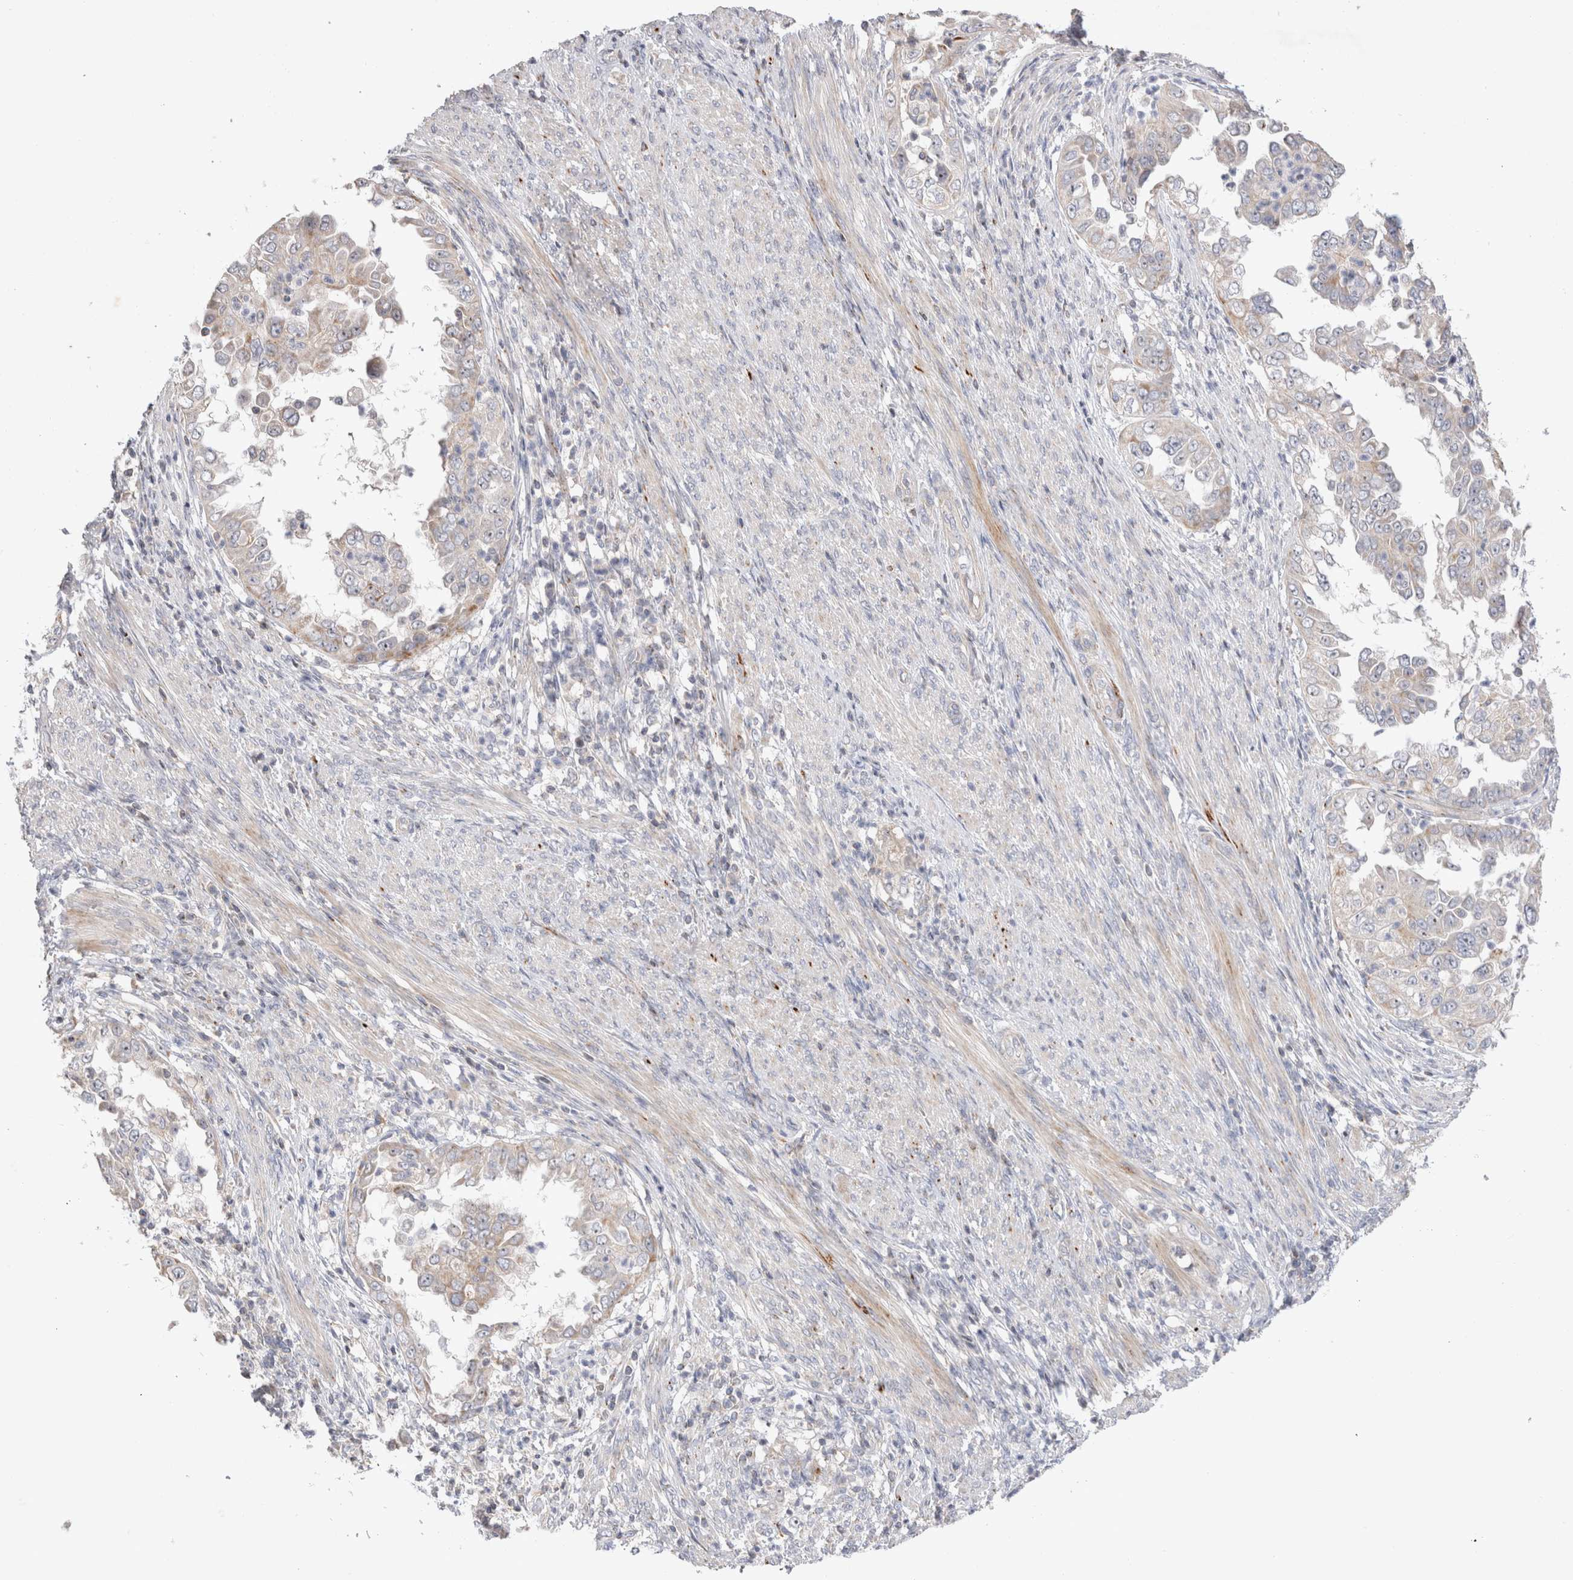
{"staining": {"intensity": "weak", "quantity": "<25%", "location": "cytoplasmic/membranous"}, "tissue": "endometrial cancer", "cell_type": "Tumor cells", "image_type": "cancer", "snomed": [{"axis": "morphology", "description": "Adenocarcinoma, NOS"}, {"axis": "topography", "description": "Endometrium"}], "caption": "This is an immunohistochemistry micrograph of endometrial cancer (adenocarcinoma). There is no staining in tumor cells.", "gene": "CHADL", "patient": {"sex": "female", "age": 85}}